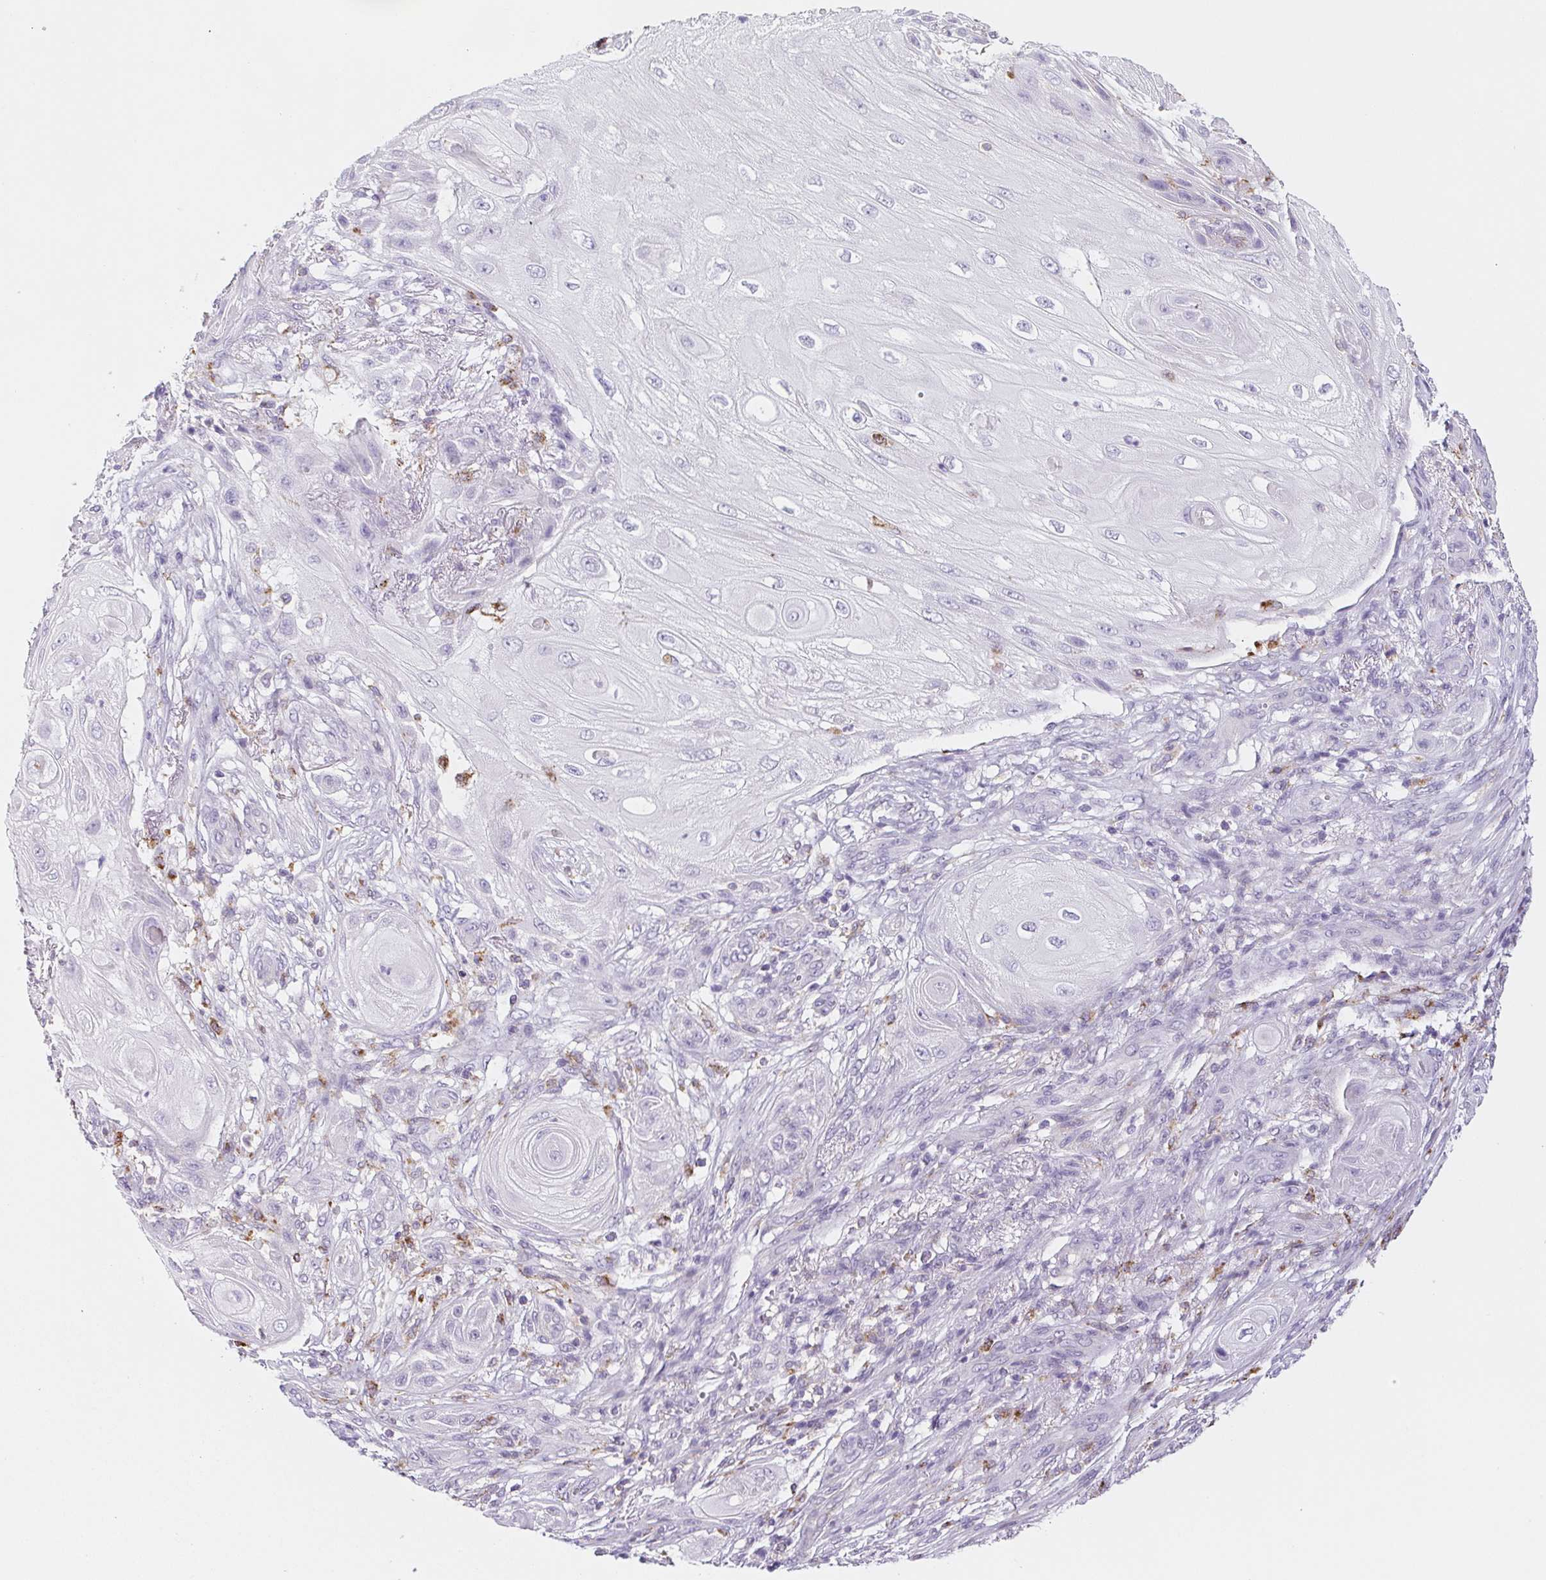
{"staining": {"intensity": "negative", "quantity": "none", "location": "none"}, "tissue": "skin cancer", "cell_type": "Tumor cells", "image_type": "cancer", "snomed": [{"axis": "morphology", "description": "Squamous cell carcinoma, NOS"}, {"axis": "topography", "description": "Skin"}], "caption": "Immunohistochemical staining of squamous cell carcinoma (skin) reveals no significant positivity in tumor cells.", "gene": "LIPA", "patient": {"sex": "male", "age": 62}}